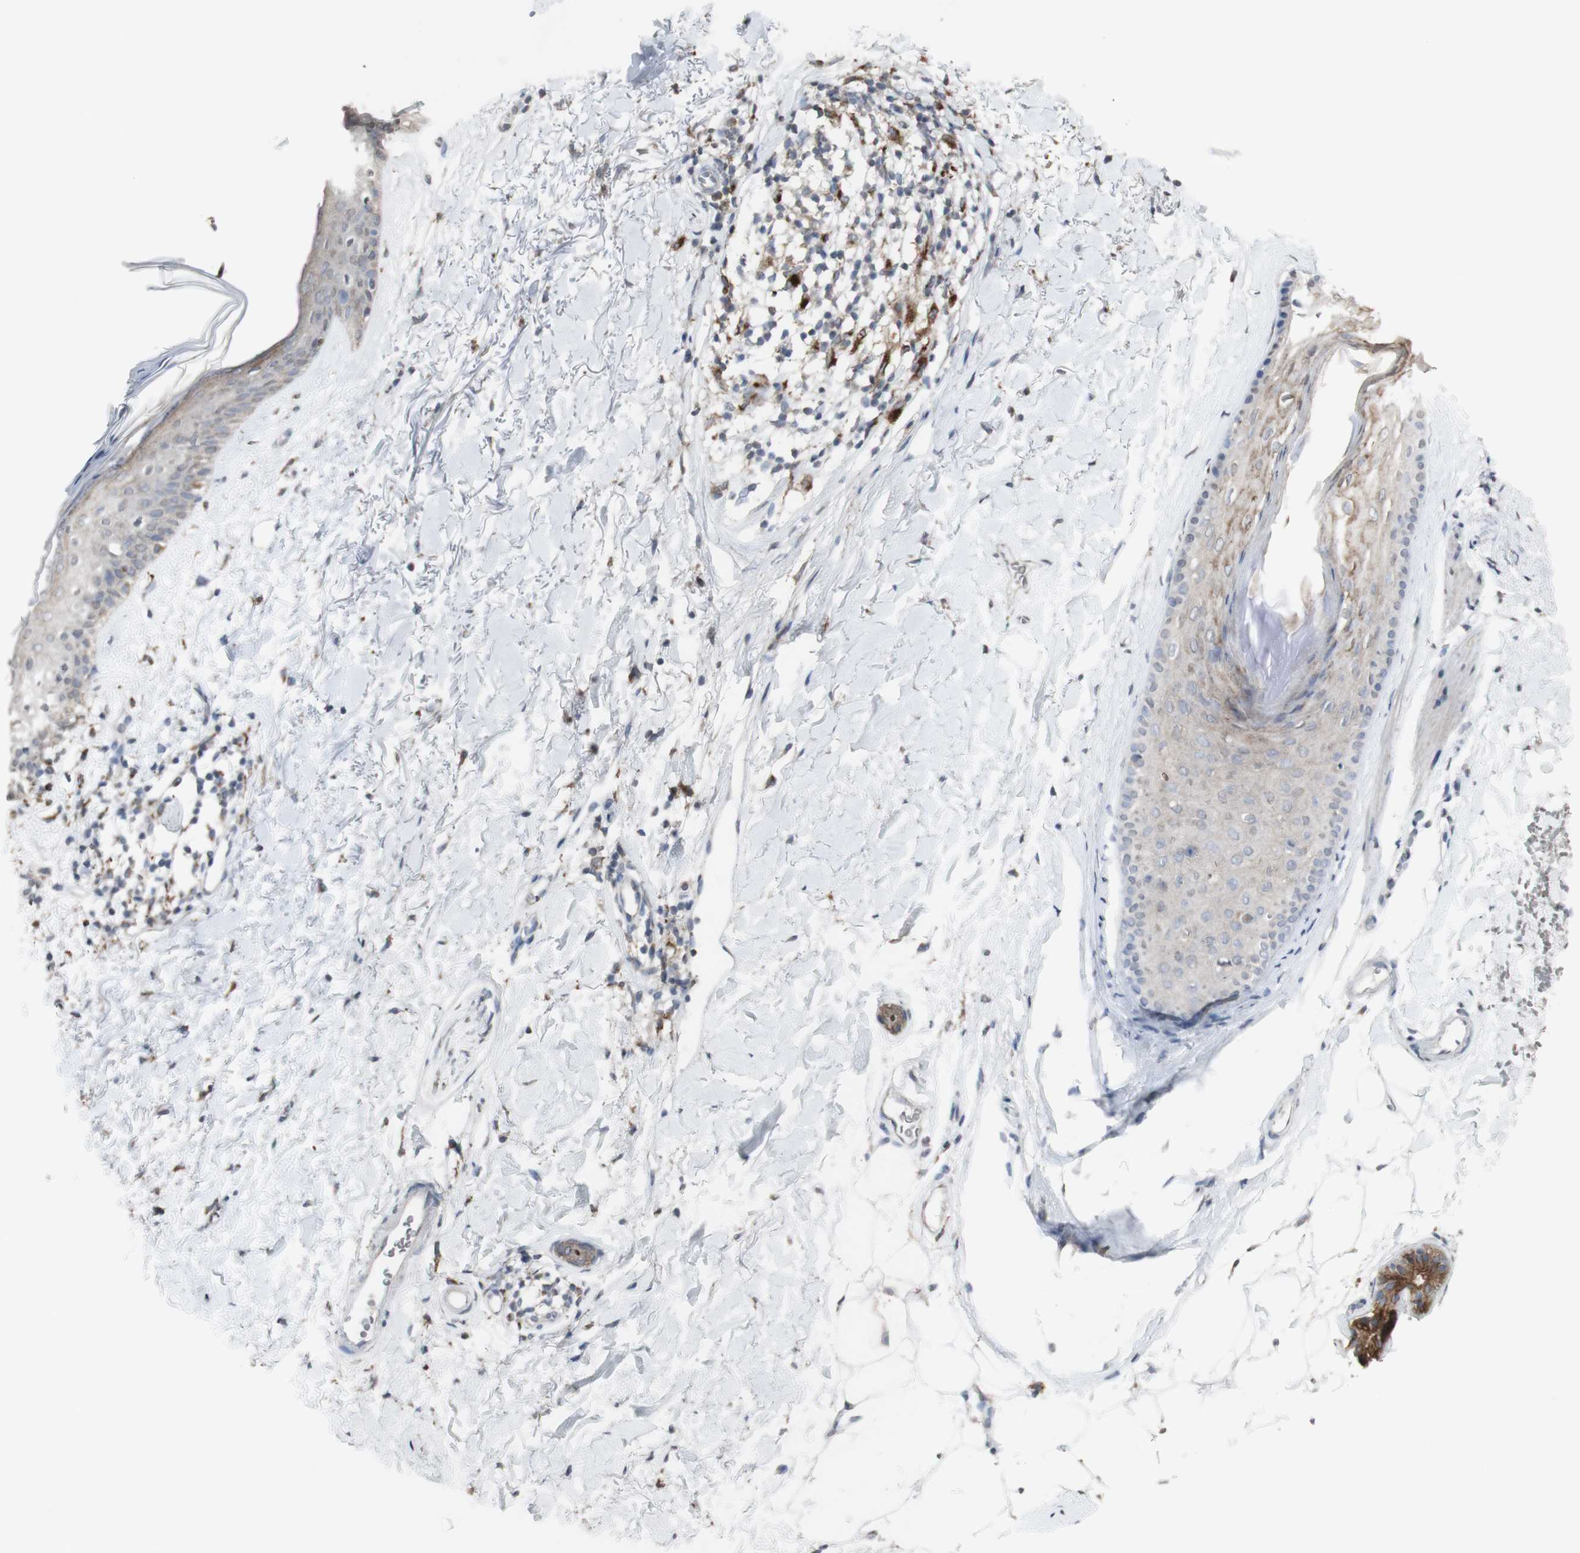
{"staining": {"intensity": "weak", "quantity": "25%-75%", "location": "cytoplasmic/membranous"}, "tissue": "skin cancer", "cell_type": "Tumor cells", "image_type": "cancer", "snomed": [{"axis": "morphology", "description": "Normal tissue, NOS"}, {"axis": "morphology", "description": "Basal cell carcinoma"}, {"axis": "topography", "description": "Skin"}], "caption": "Immunohistochemical staining of human basal cell carcinoma (skin) displays weak cytoplasmic/membranous protein positivity in about 25%-75% of tumor cells.", "gene": "ATP6V1E1", "patient": {"sex": "female", "age": 70}}